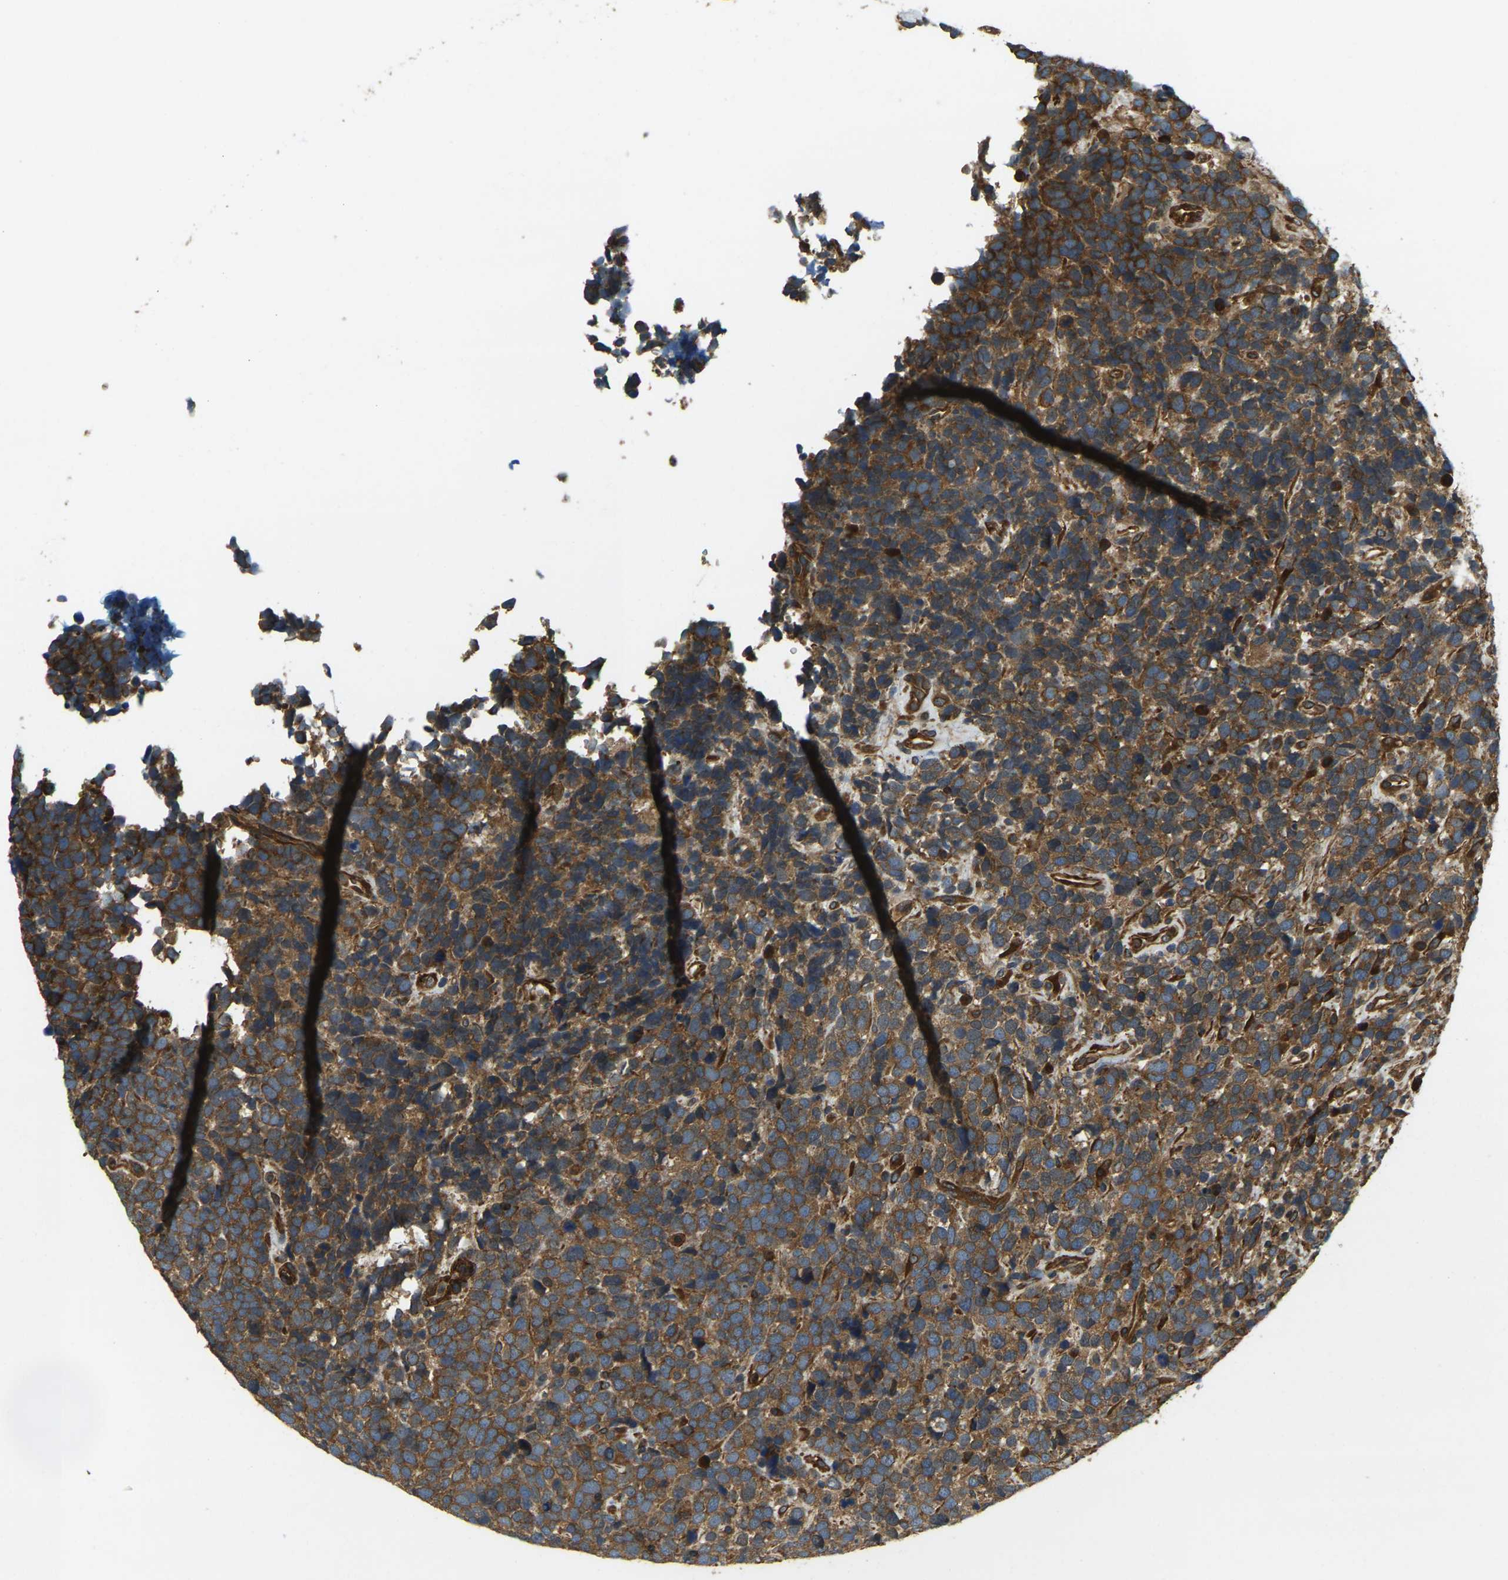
{"staining": {"intensity": "strong", "quantity": ">75%", "location": "cytoplasmic/membranous"}, "tissue": "urothelial cancer", "cell_type": "Tumor cells", "image_type": "cancer", "snomed": [{"axis": "morphology", "description": "Urothelial carcinoma, High grade"}, {"axis": "topography", "description": "Urinary bladder"}], "caption": "Approximately >75% of tumor cells in human urothelial carcinoma (high-grade) exhibit strong cytoplasmic/membranous protein staining as visualized by brown immunohistochemical staining.", "gene": "ERGIC1", "patient": {"sex": "female", "age": 82}}